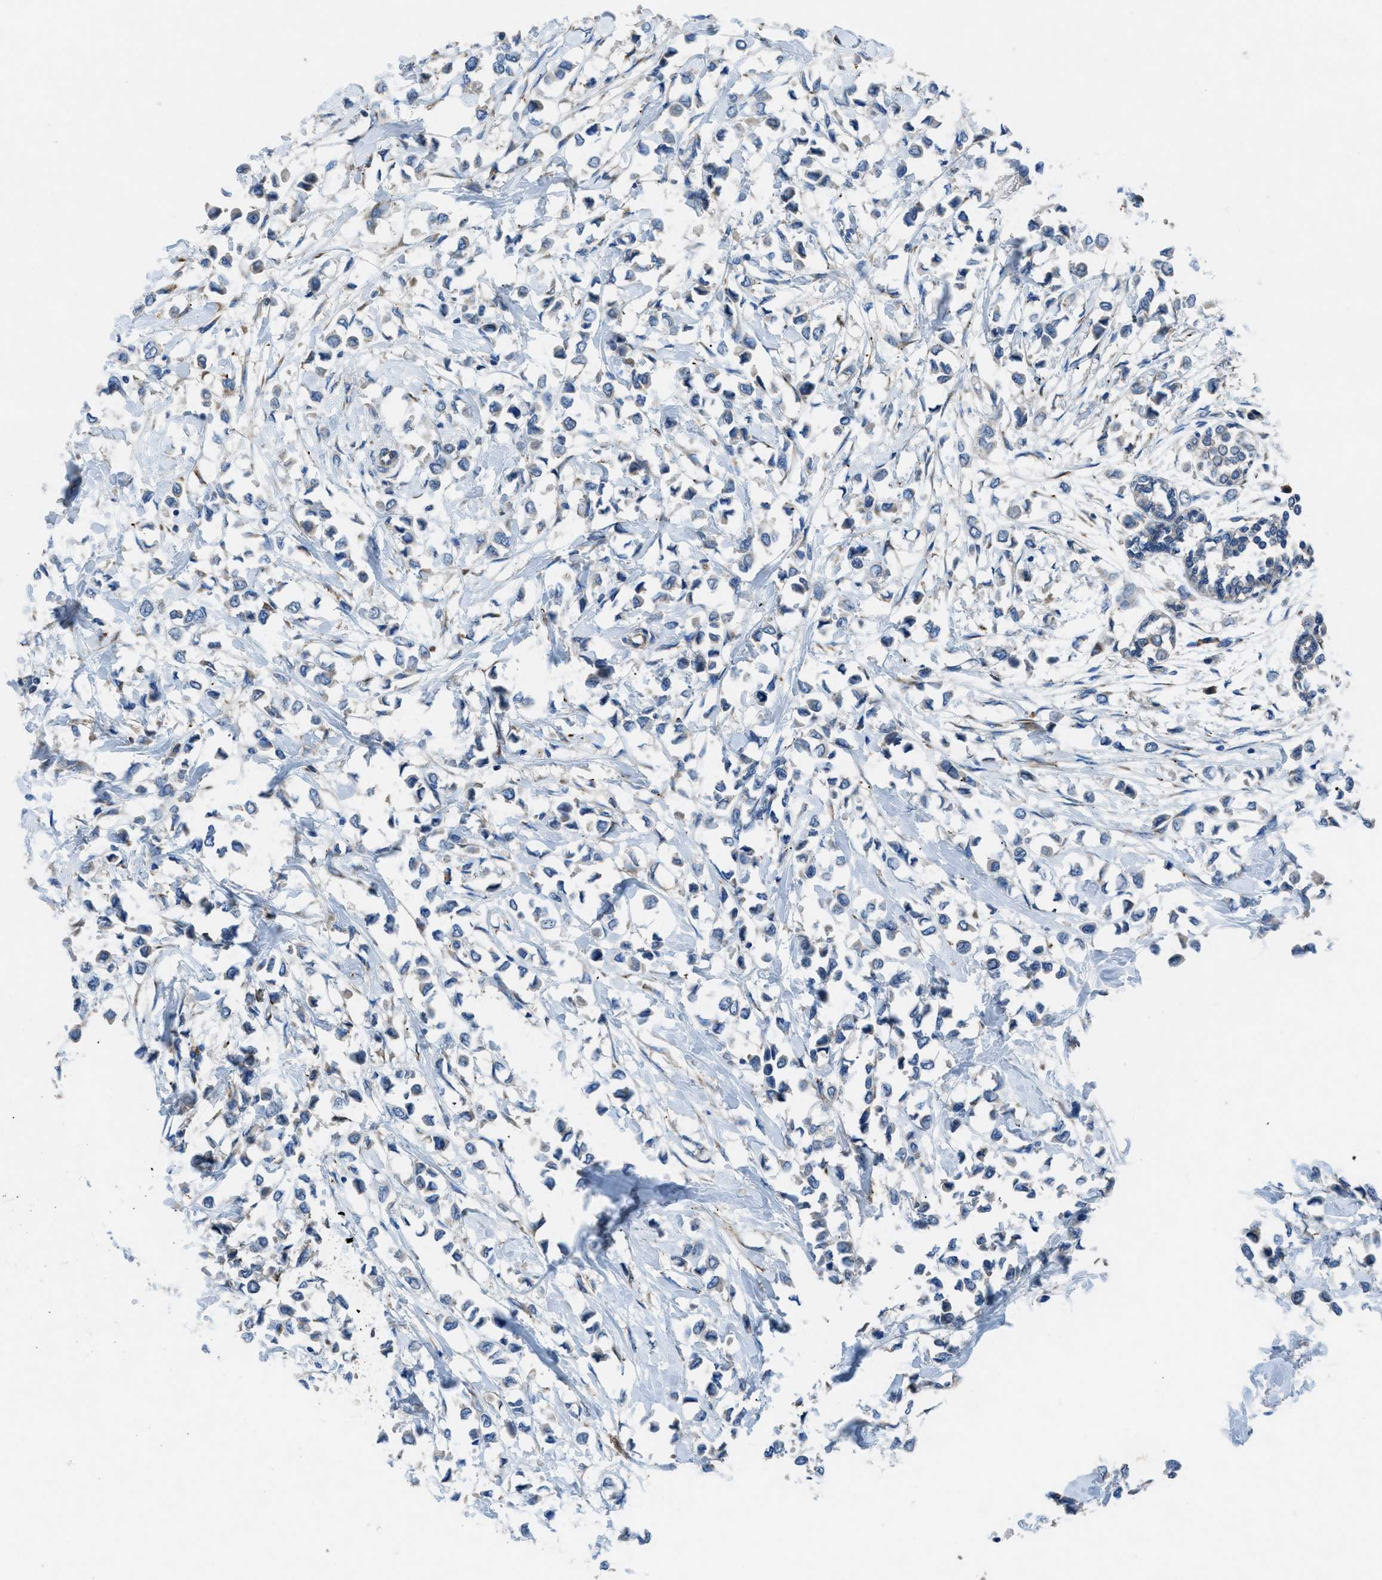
{"staining": {"intensity": "weak", "quantity": "<25%", "location": "cytoplasmic/membranous"}, "tissue": "breast cancer", "cell_type": "Tumor cells", "image_type": "cancer", "snomed": [{"axis": "morphology", "description": "Lobular carcinoma"}, {"axis": "topography", "description": "Breast"}], "caption": "Immunohistochemistry (IHC) micrograph of neoplastic tissue: human breast lobular carcinoma stained with DAB reveals no significant protein expression in tumor cells.", "gene": "MAP3K20", "patient": {"sex": "female", "age": 51}}